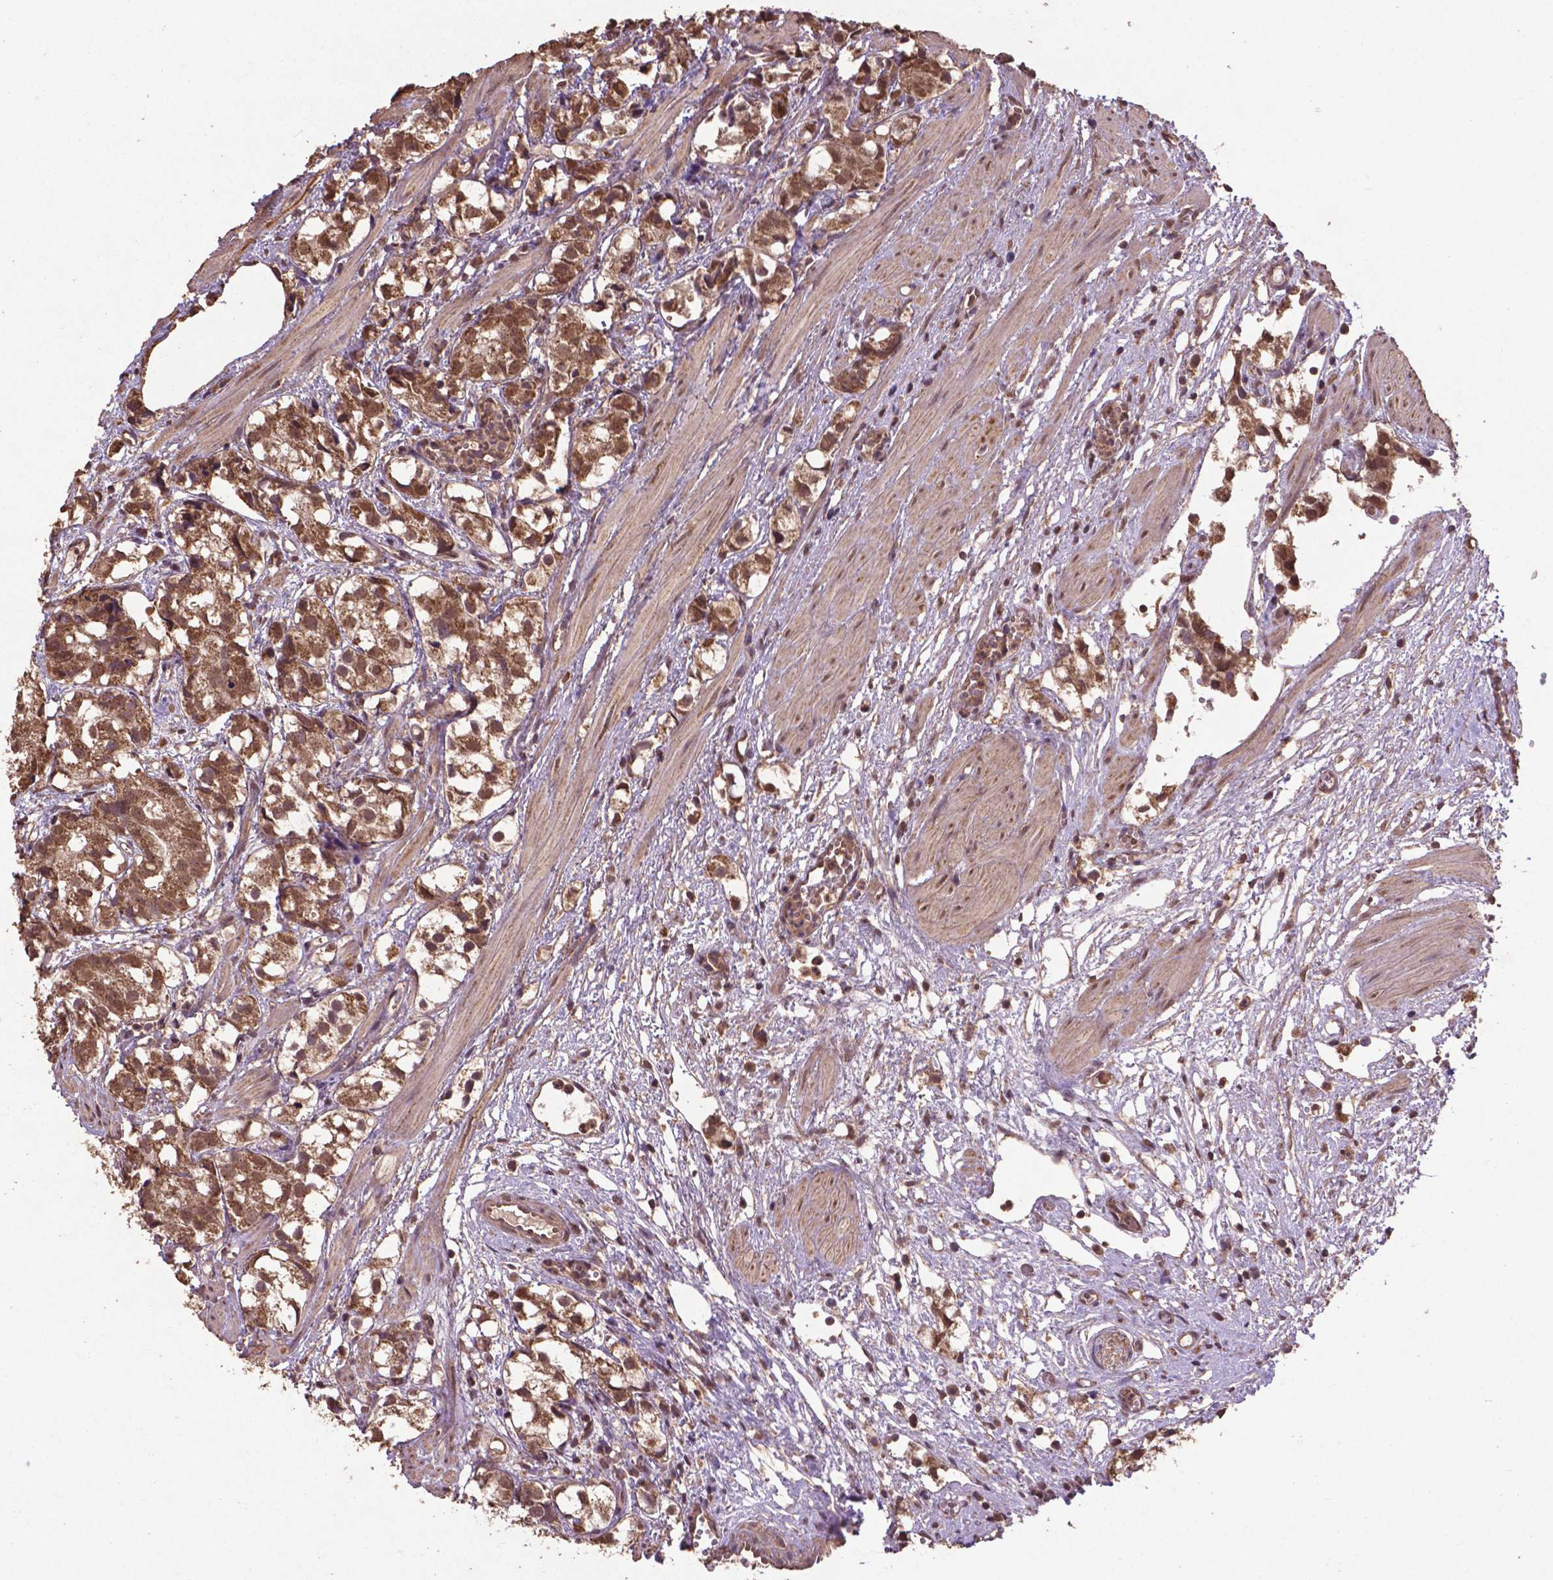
{"staining": {"intensity": "moderate", "quantity": ">75%", "location": "cytoplasmic/membranous,nuclear"}, "tissue": "prostate cancer", "cell_type": "Tumor cells", "image_type": "cancer", "snomed": [{"axis": "morphology", "description": "Adenocarcinoma, High grade"}, {"axis": "topography", "description": "Prostate"}], "caption": "Immunohistochemistry (IHC) of prostate high-grade adenocarcinoma exhibits medium levels of moderate cytoplasmic/membranous and nuclear staining in approximately >75% of tumor cells. (Brightfield microscopy of DAB IHC at high magnification).", "gene": "DCAF1", "patient": {"sex": "male", "age": 68}}